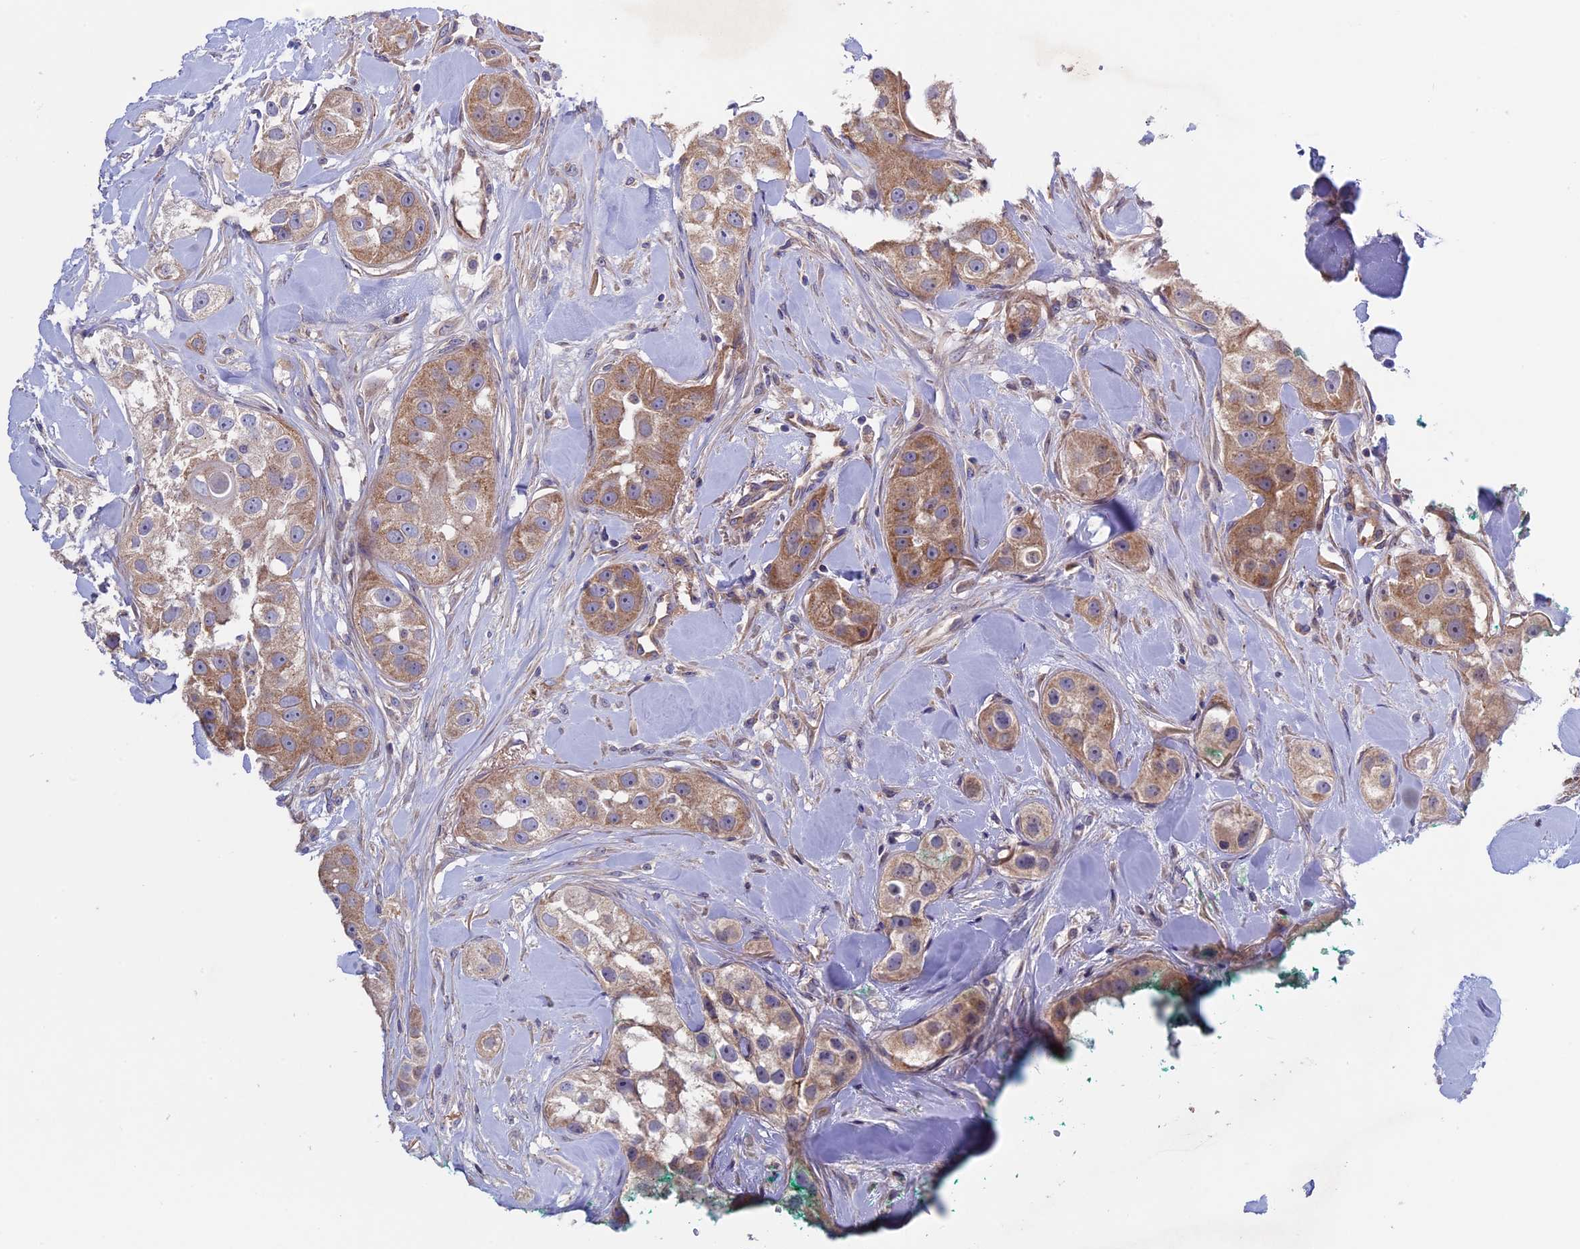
{"staining": {"intensity": "moderate", "quantity": ">75%", "location": "cytoplasmic/membranous"}, "tissue": "head and neck cancer", "cell_type": "Tumor cells", "image_type": "cancer", "snomed": [{"axis": "morphology", "description": "Normal tissue, NOS"}, {"axis": "morphology", "description": "Squamous cell carcinoma, NOS"}, {"axis": "topography", "description": "Skeletal muscle"}, {"axis": "topography", "description": "Head-Neck"}], "caption": "DAB immunohistochemical staining of head and neck squamous cell carcinoma demonstrates moderate cytoplasmic/membranous protein positivity in about >75% of tumor cells.", "gene": "ETFDH", "patient": {"sex": "male", "age": 51}}